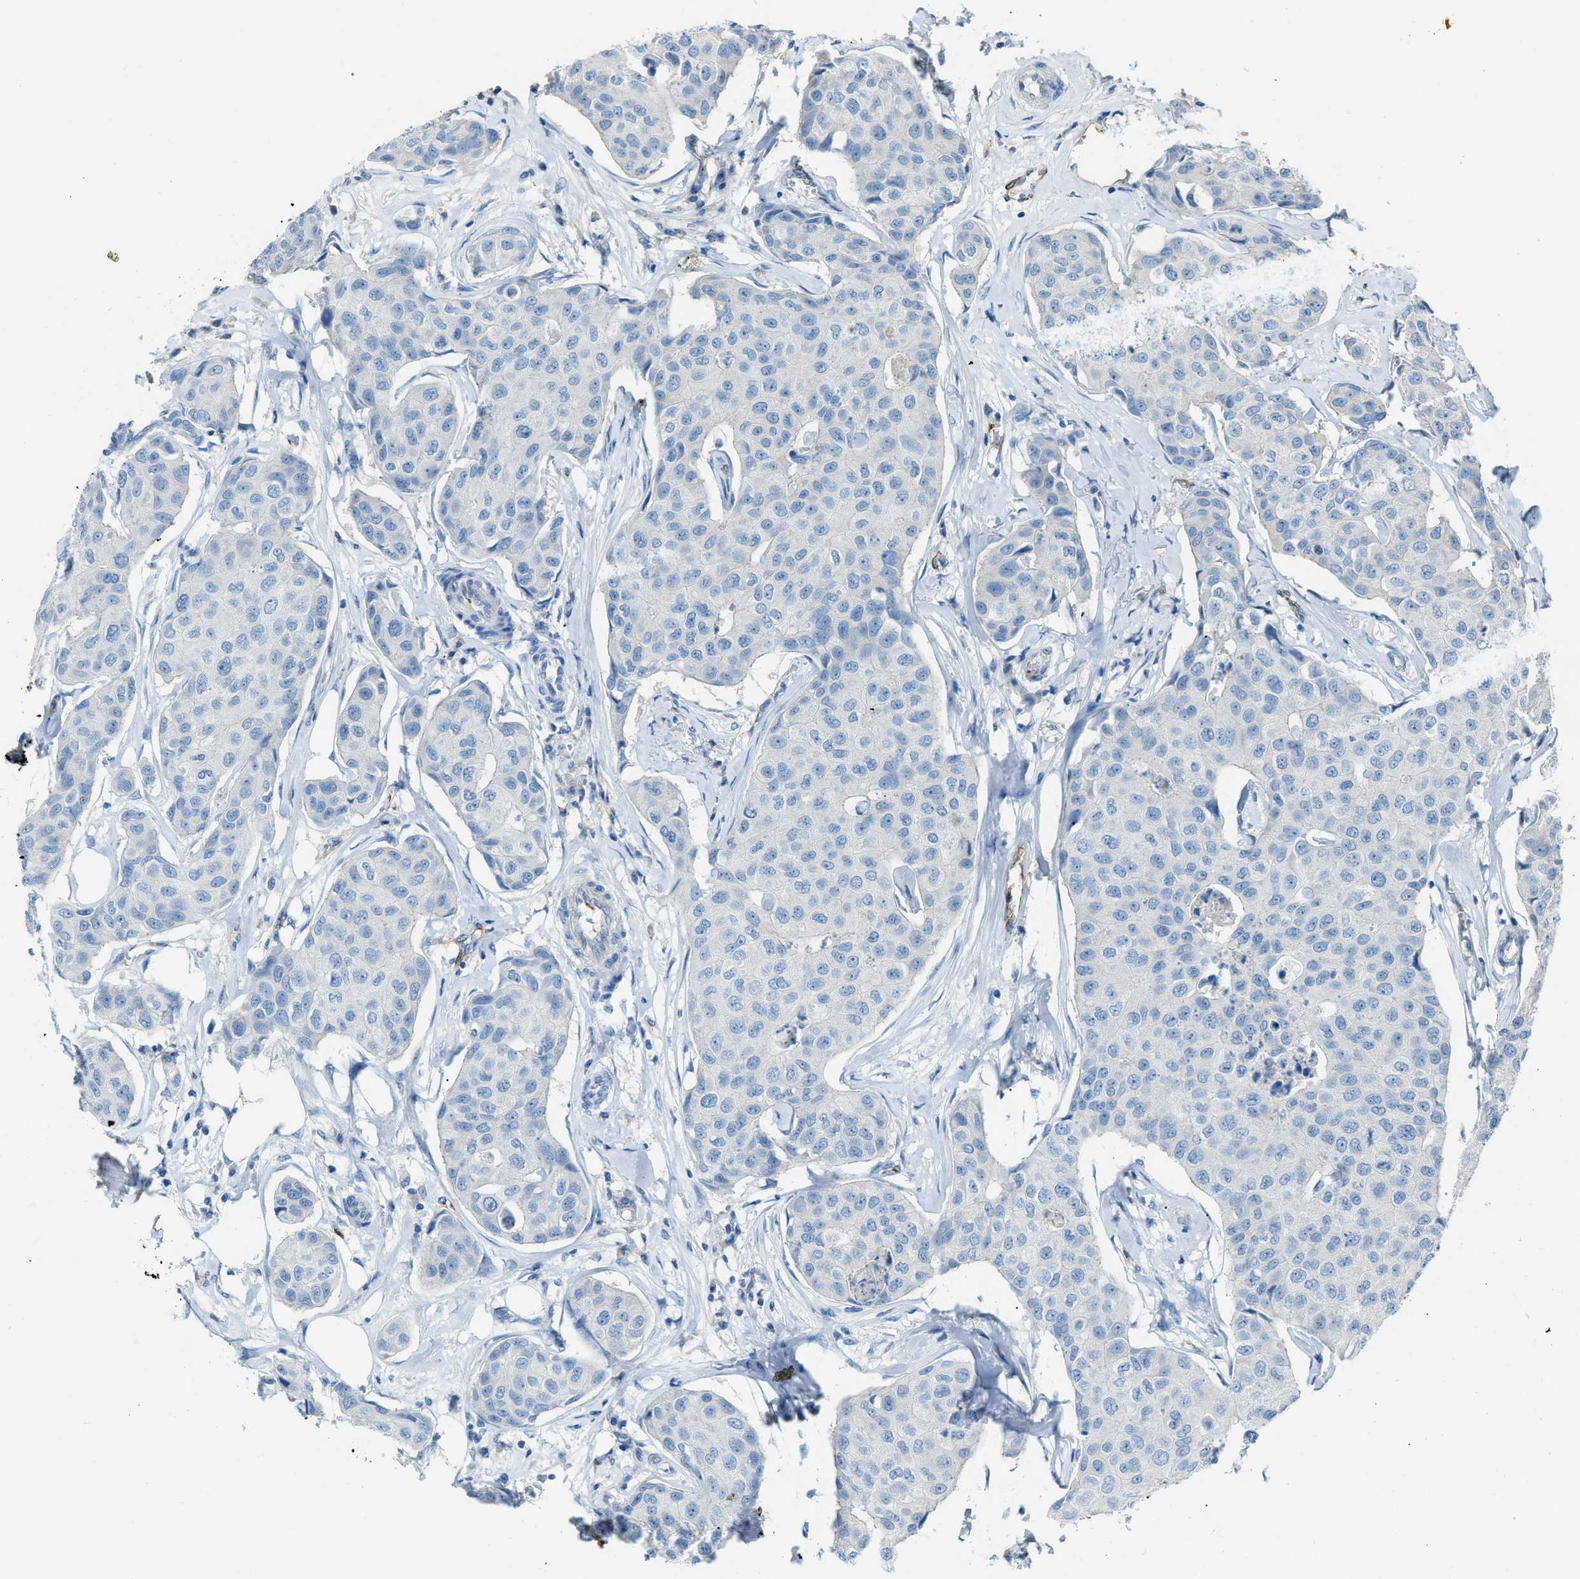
{"staining": {"intensity": "negative", "quantity": "none", "location": "none"}, "tissue": "breast cancer", "cell_type": "Tumor cells", "image_type": "cancer", "snomed": [{"axis": "morphology", "description": "Duct carcinoma"}, {"axis": "topography", "description": "Breast"}], "caption": "Human invasive ductal carcinoma (breast) stained for a protein using immunohistochemistry demonstrates no staining in tumor cells.", "gene": "SLC22A15", "patient": {"sex": "female", "age": 80}}